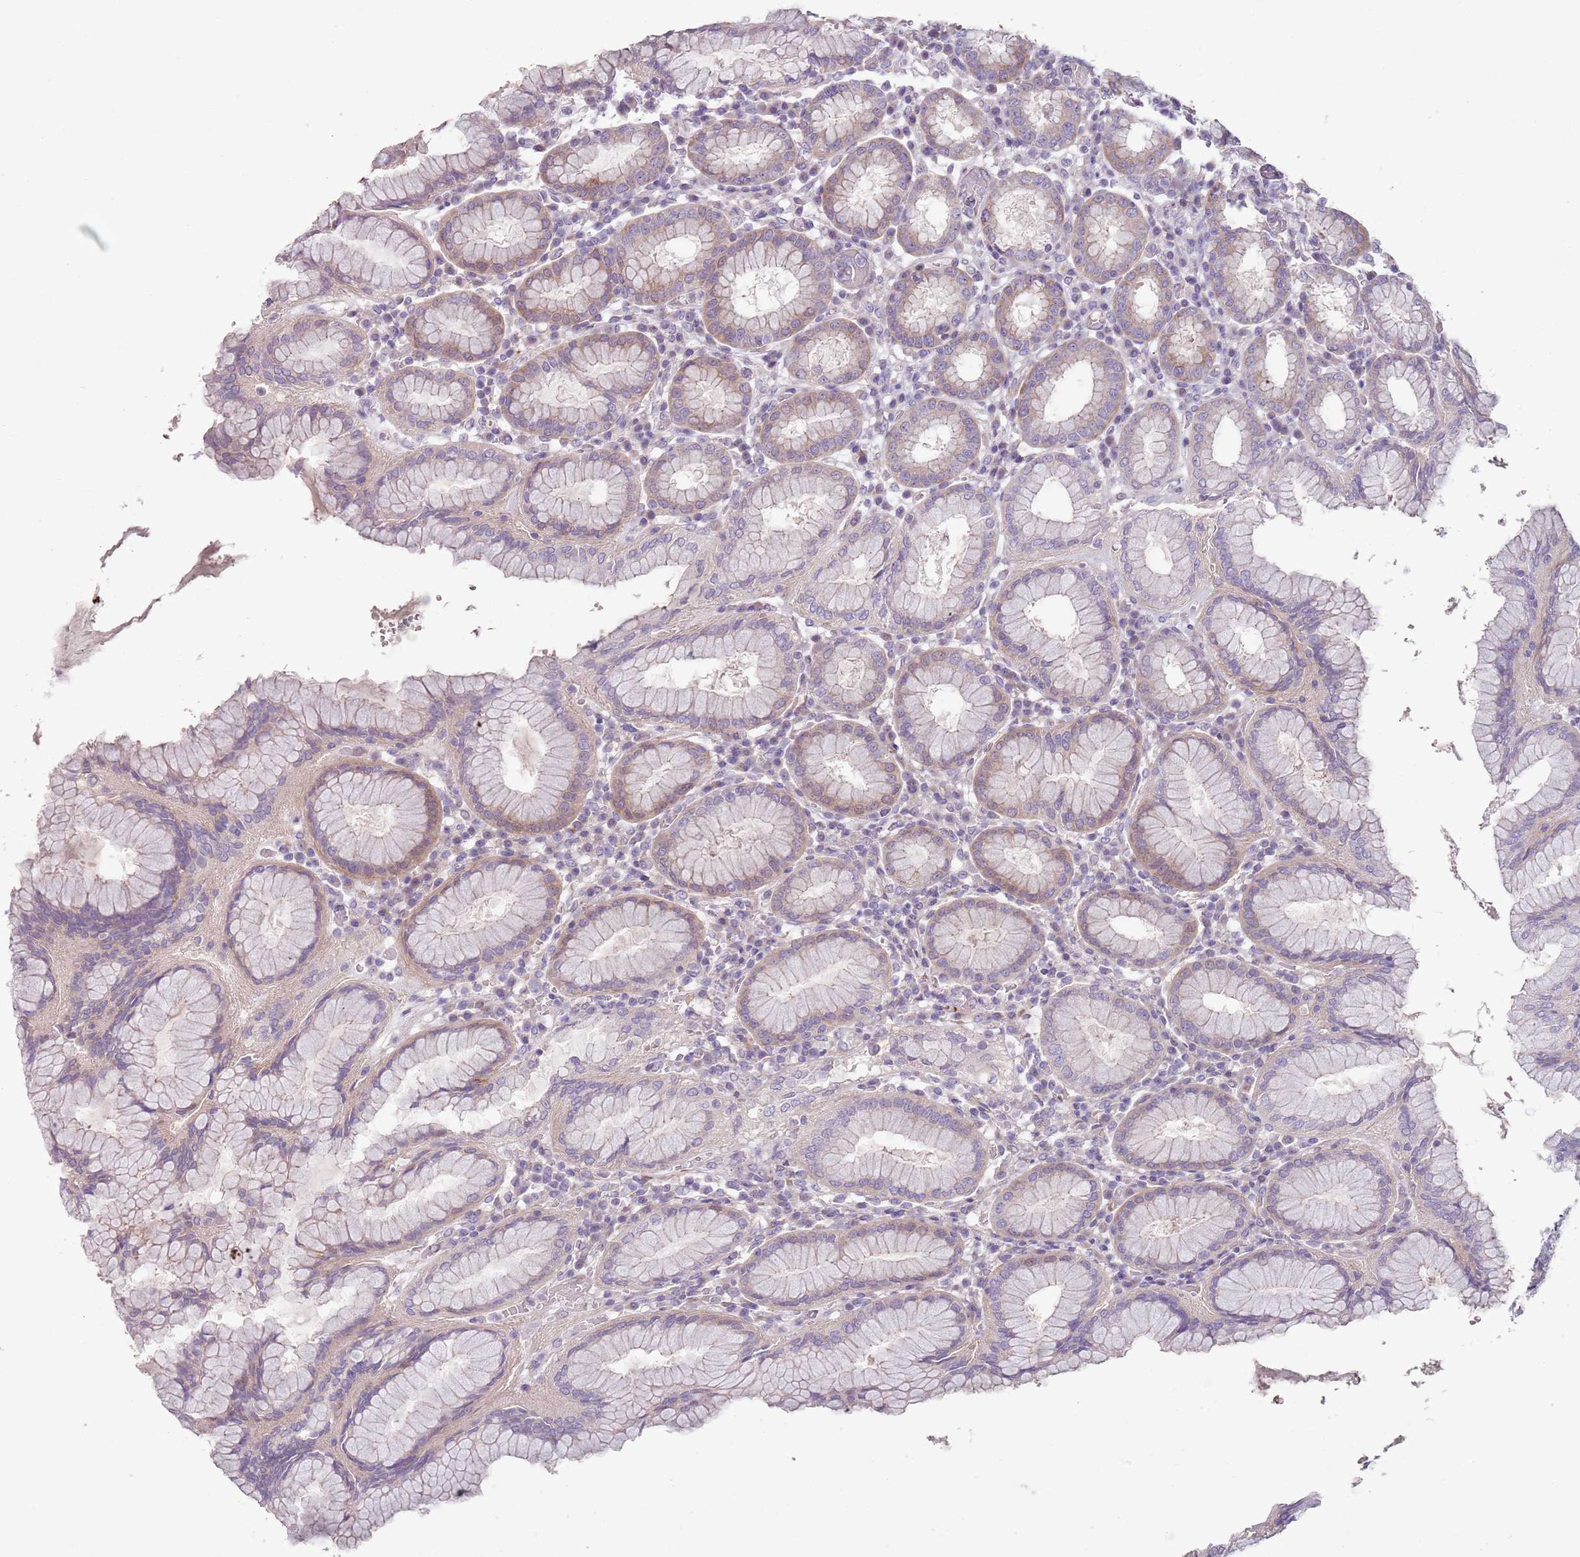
{"staining": {"intensity": "weak", "quantity": "25%-75%", "location": "cytoplasmic/membranous"}, "tissue": "stomach", "cell_type": "Glandular cells", "image_type": "normal", "snomed": [{"axis": "morphology", "description": "Normal tissue, NOS"}, {"axis": "topography", "description": "Stomach"}, {"axis": "topography", "description": "Stomach, lower"}], "caption": "Weak cytoplasmic/membranous staining is seen in about 25%-75% of glandular cells in unremarkable stomach.", "gene": "ZNF583", "patient": {"sex": "female", "age": 56}}